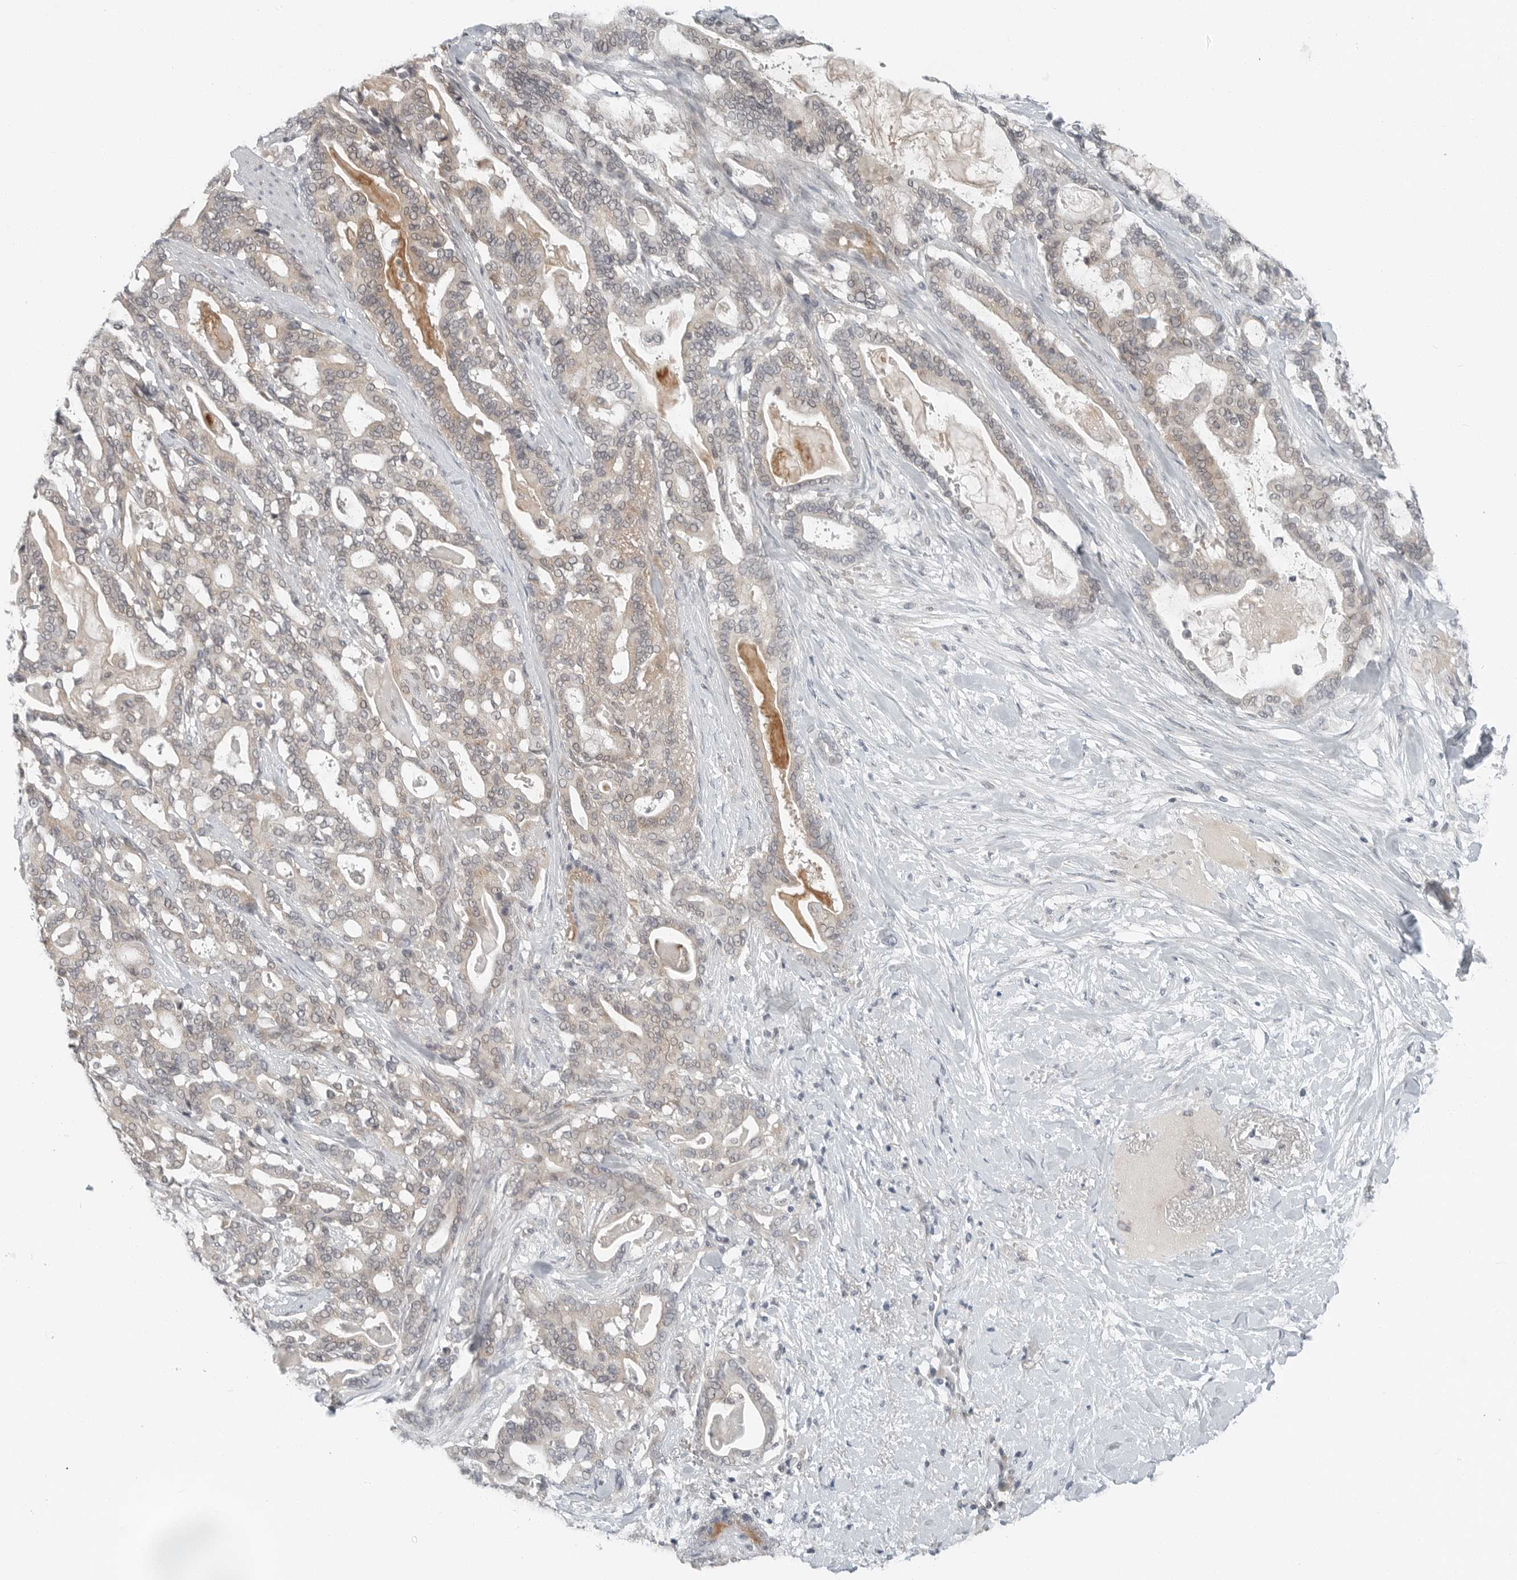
{"staining": {"intensity": "weak", "quantity": "25%-75%", "location": "cytoplasmic/membranous"}, "tissue": "pancreatic cancer", "cell_type": "Tumor cells", "image_type": "cancer", "snomed": [{"axis": "morphology", "description": "Adenocarcinoma, NOS"}, {"axis": "topography", "description": "Pancreas"}], "caption": "IHC of adenocarcinoma (pancreatic) exhibits low levels of weak cytoplasmic/membranous expression in about 25%-75% of tumor cells. Nuclei are stained in blue.", "gene": "FCRLB", "patient": {"sex": "male", "age": 63}}